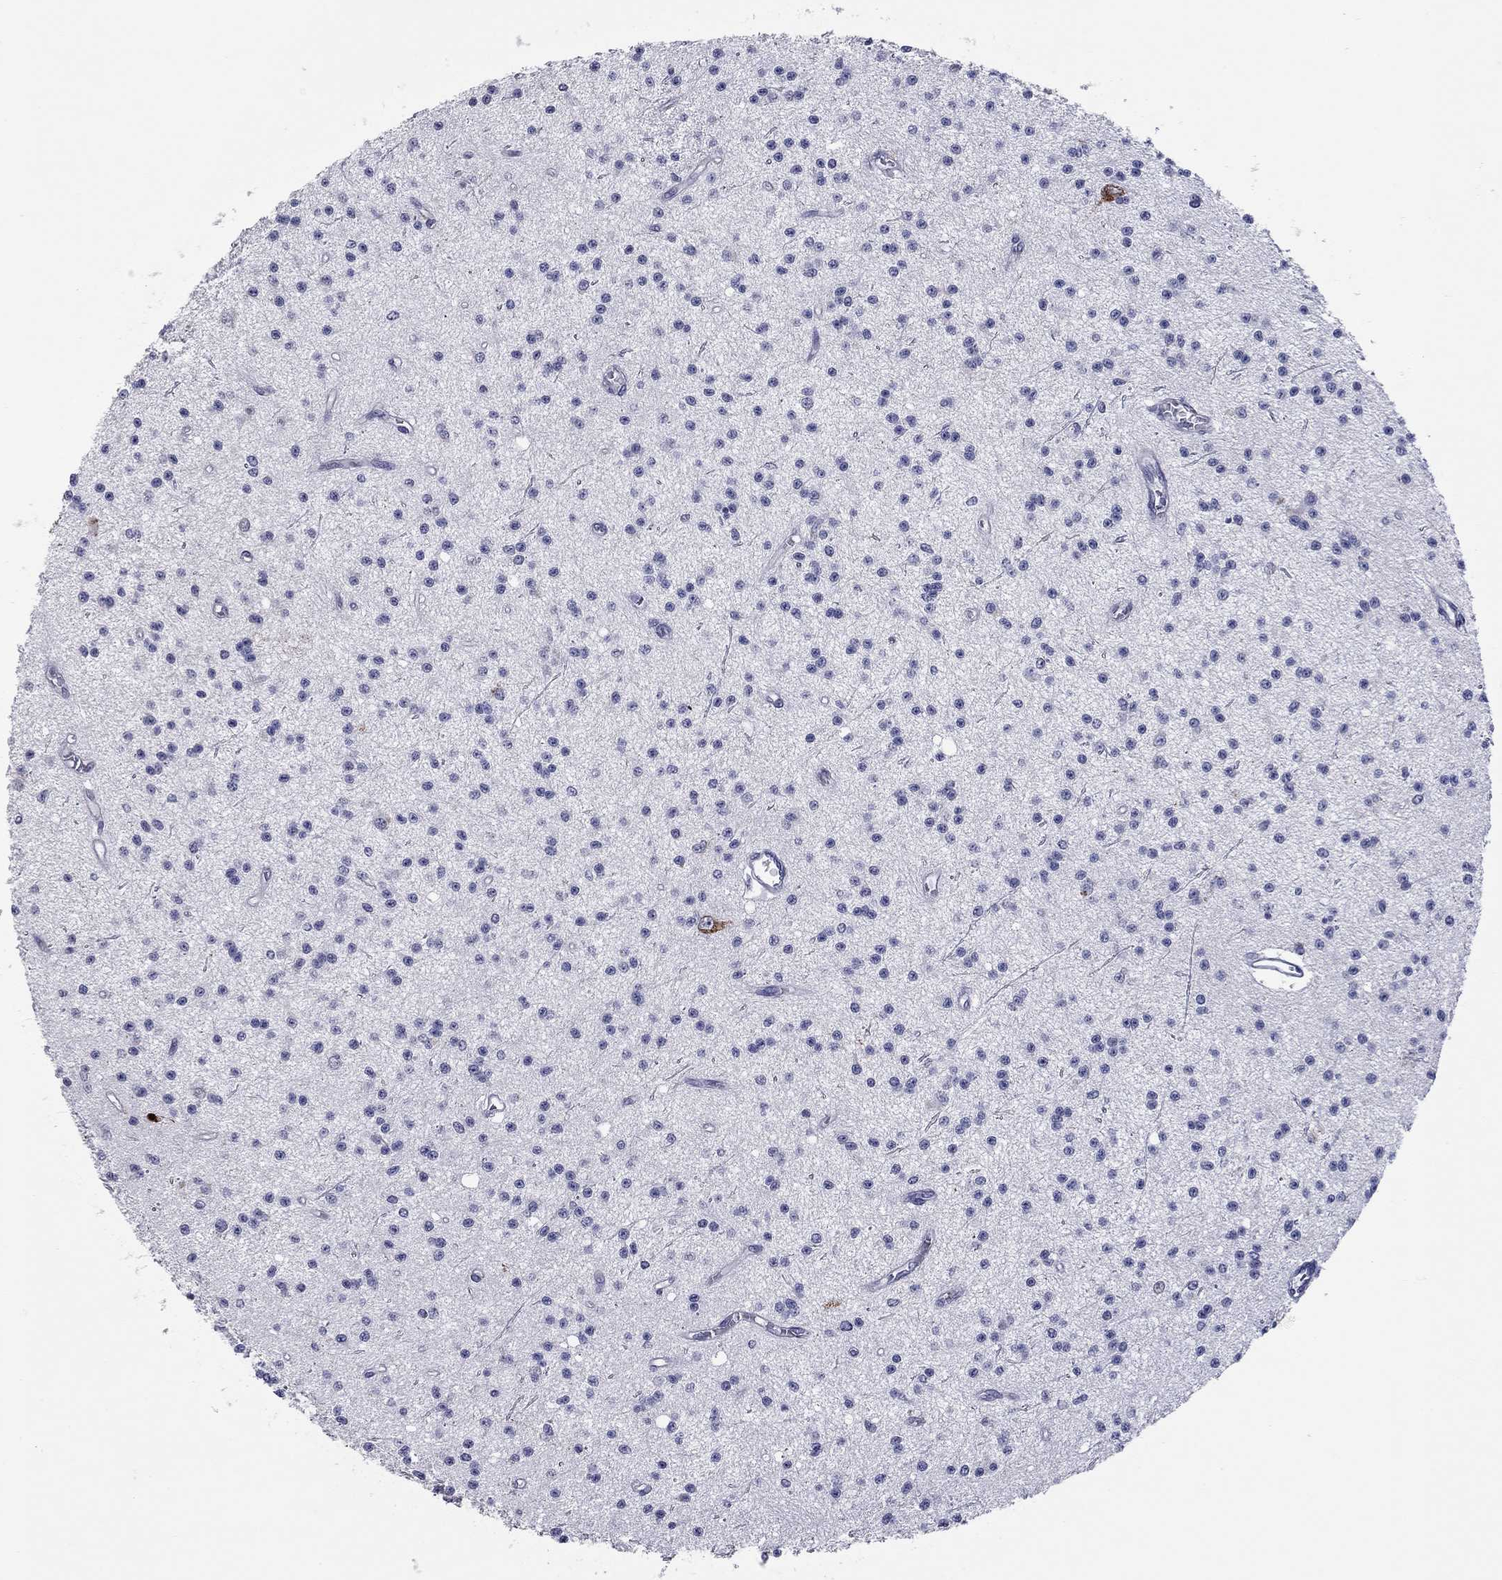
{"staining": {"intensity": "negative", "quantity": "none", "location": "none"}, "tissue": "glioma", "cell_type": "Tumor cells", "image_type": "cancer", "snomed": [{"axis": "morphology", "description": "Glioma, malignant, Low grade"}, {"axis": "topography", "description": "Brain"}], "caption": "A histopathology image of human glioma is negative for staining in tumor cells.", "gene": "SHOC2", "patient": {"sex": "male", "age": 27}}